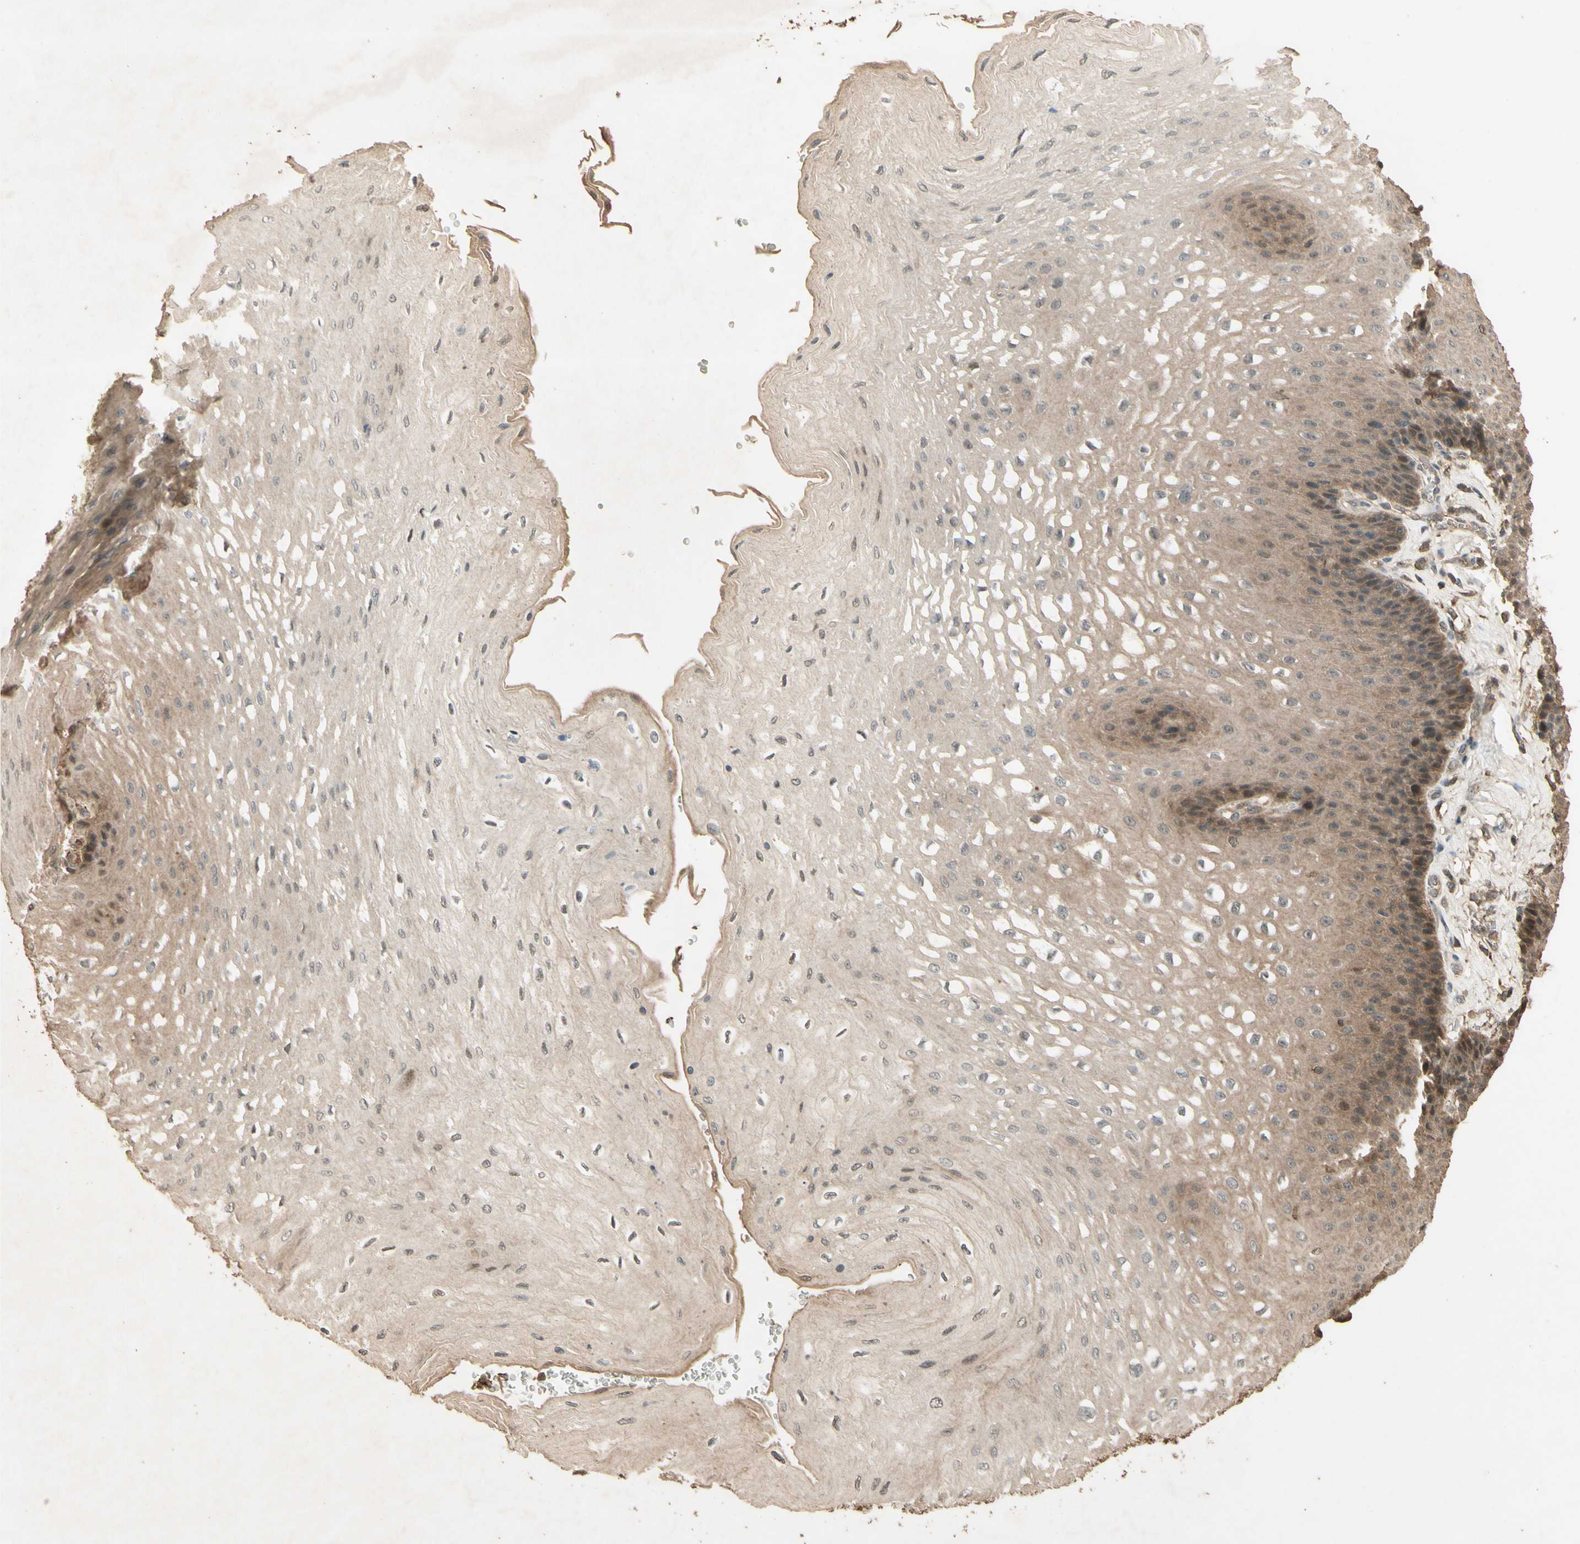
{"staining": {"intensity": "moderate", "quantity": ">75%", "location": "cytoplasmic/membranous"}, "tissue": "esophagus", "cell_type": "Squamous epithelial cells", "image_type": "normal", "snomed": [{"axis": "morphology", "description": "Normal tissue, NOS"}, {"axis": "topography", "description": "Esophagus"}], "caption": "The immunohistochemical stain shows moderate cytoplasmic/membranous expression in squamous epithelial cells of normal esophagus. The staining is performed using DAB brown chromogen to label protein expression. The nuclei are counter-stained blue using hematoxylin.", "gene": "SMAD9", "patient": {"sex": "female", "age": 72}}